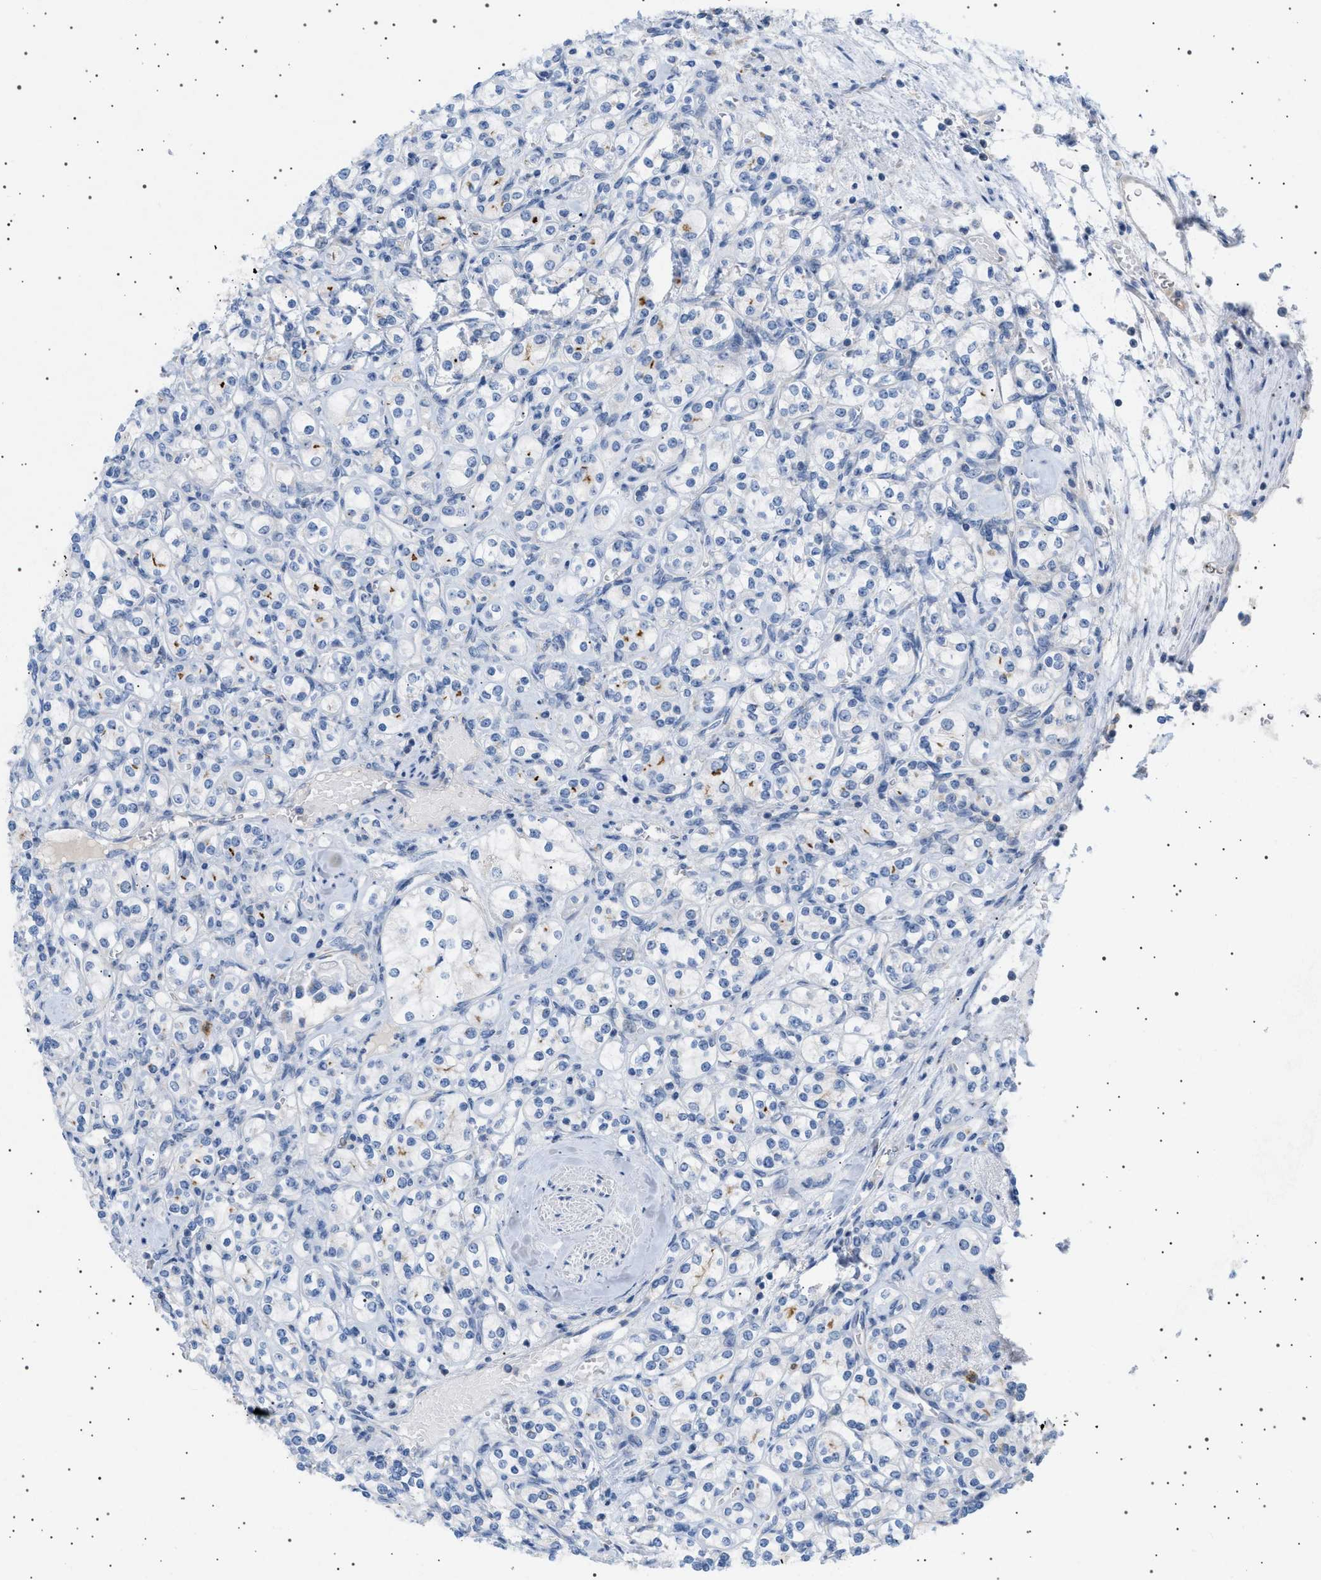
{"staining": {"intensity": "negative", "quantity": "none", "location": "none"}, "tissue": "renal cancer", "cell_type": "Tumor cells", "image_type": "cancer", "snomed": [{"axis": "morphology", "description": "Adenocarcinoma, NOS"}, {"axis": "topography", "description": "Kidney"}], "caption": "Tumor cells show no significant protein staining in renal adenocarcinoma.", "gene": "ADCY10", "patient": {"sex": "male", "age": 77}}